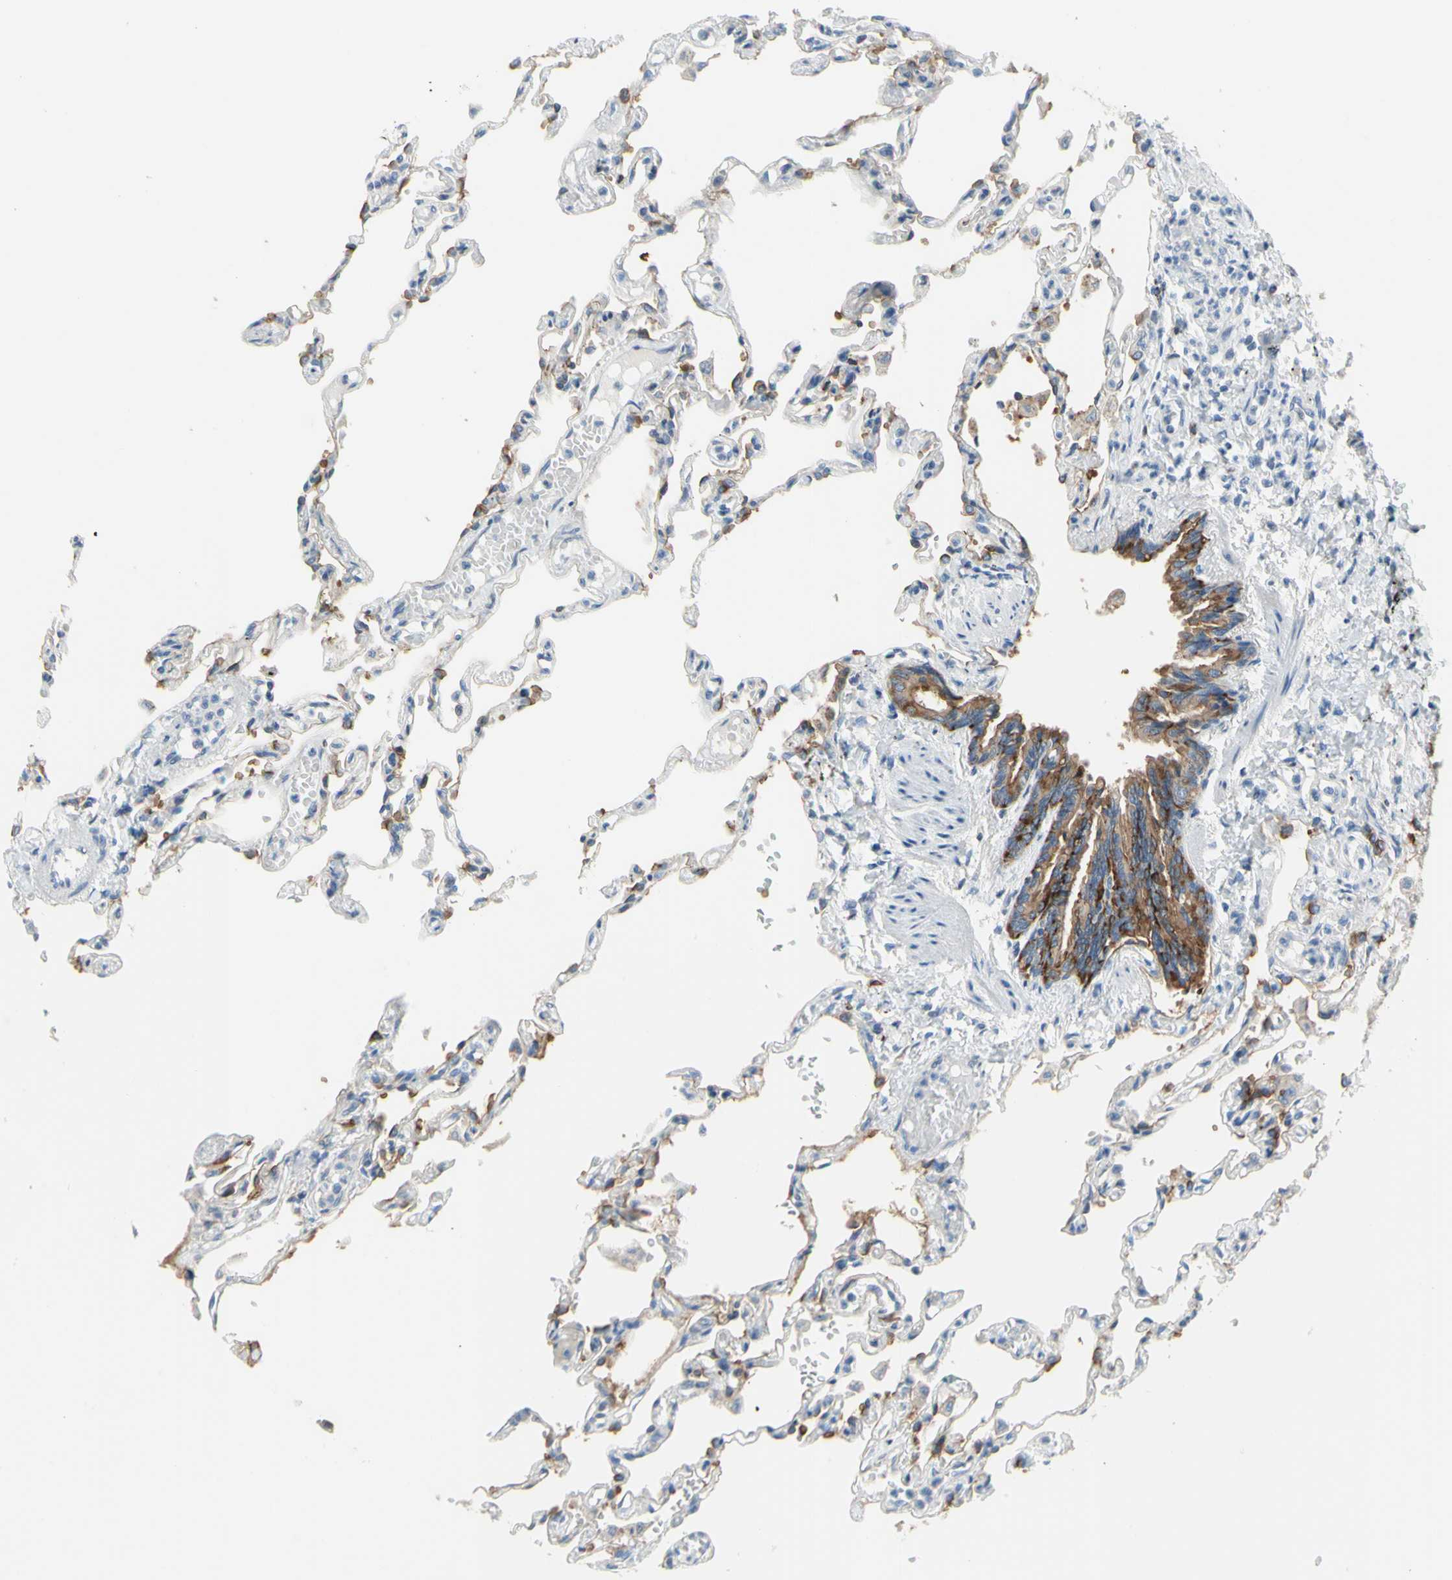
{"staining": {"intensity": "moderate", "quantity": ">75%", "location": "cytoplasmic/membranous"}, "tissue": "lung", "cell_type": "Alveolar cells", "image_type": "normal", "snomed": [{"axis": "morphology", "description": "Normal tissue, NOS"}, {"axis": "topography", "description": "Lung"}], "caption": "Immunohistochemistry (DAB (3,3'-diaminobenzidine)) staining of unremarkable lung displays moderate cytoplasmic/membranous protein expression in about >75% of alveolar cells.", "gene": "MUC1", "patient": {"sex": "male", "age": 21}}